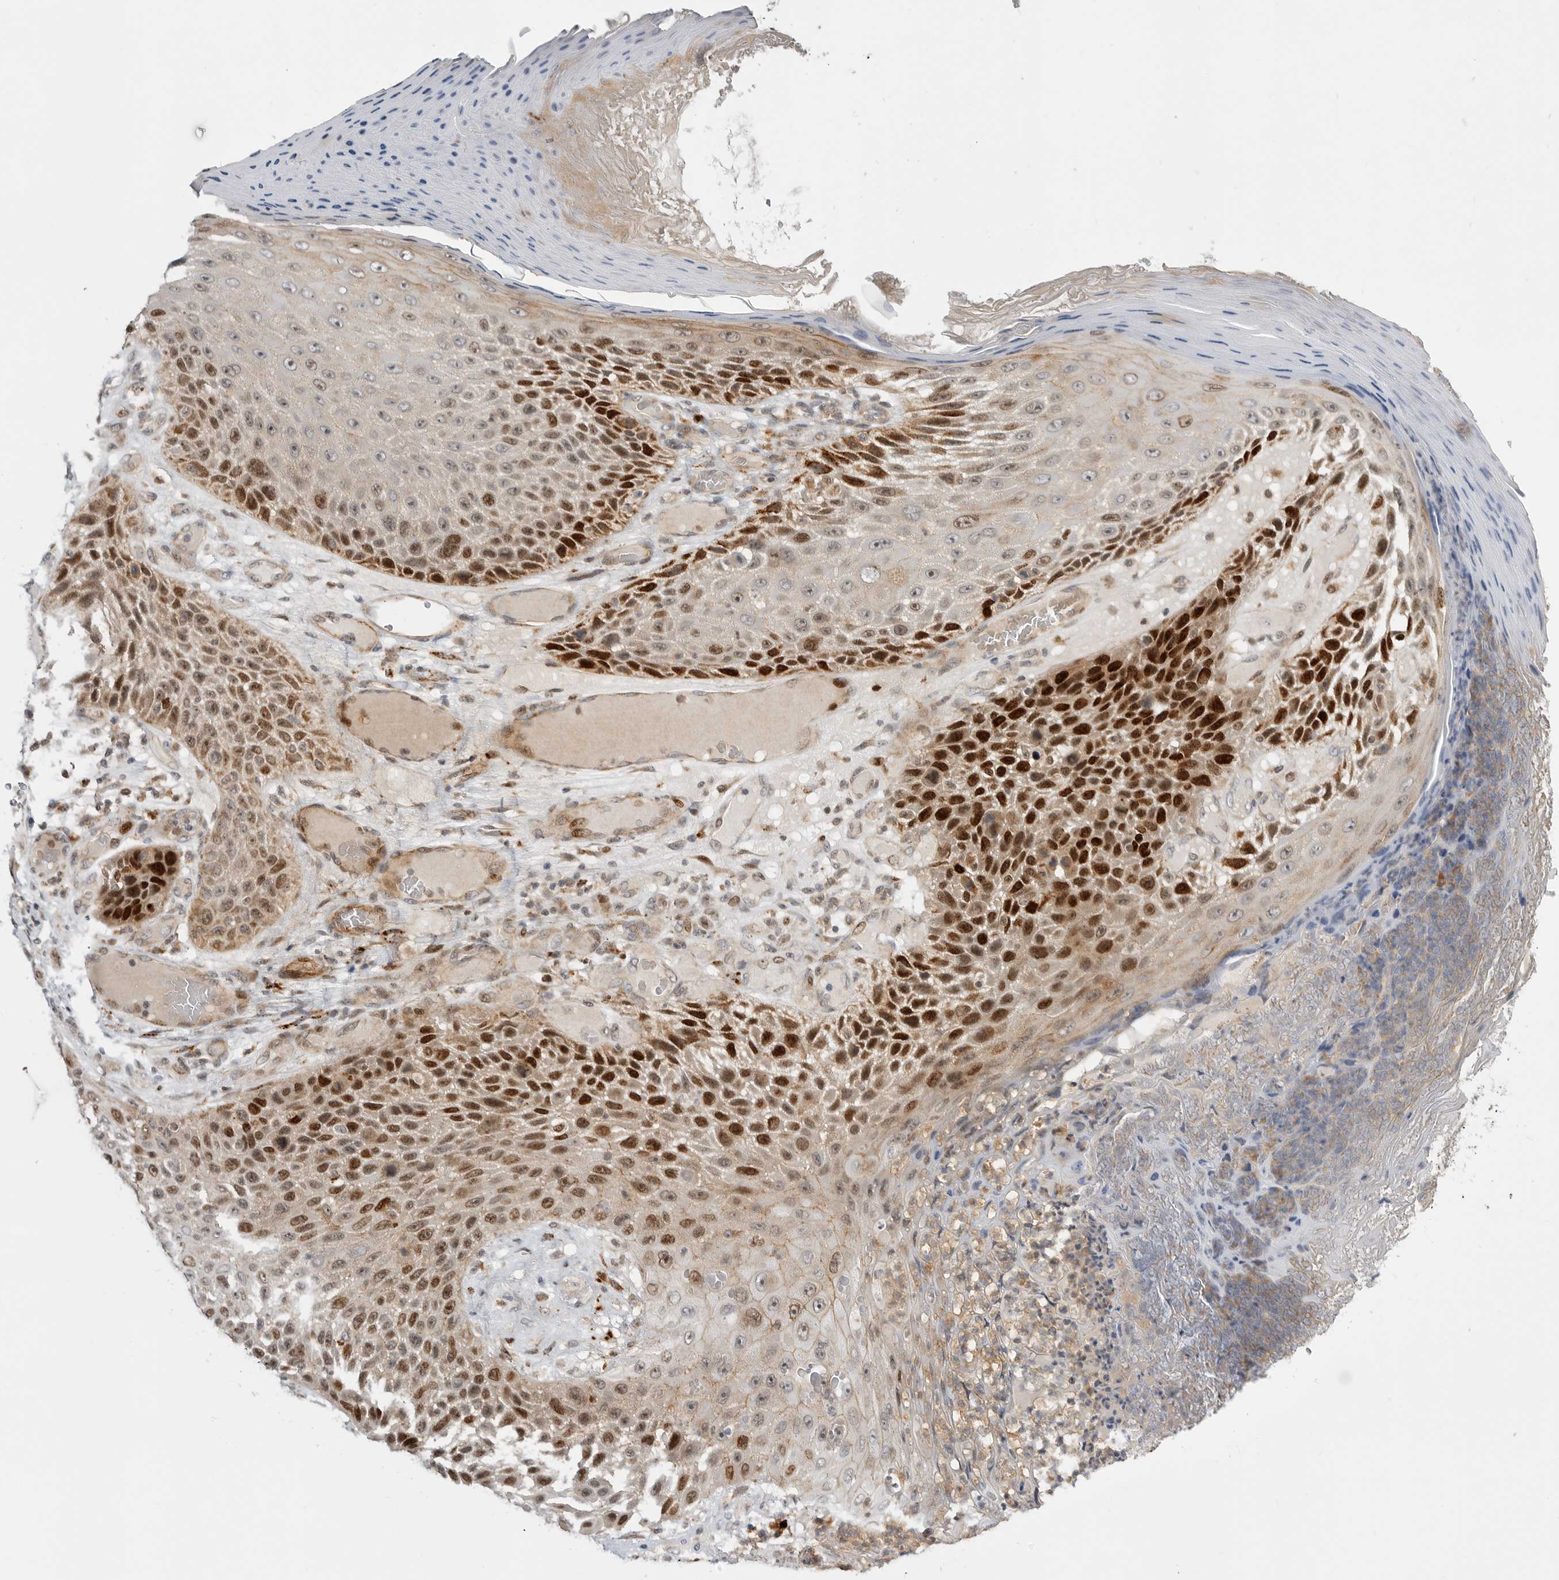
{"staining": {"intensity": "strong", "quantity": "25%-75%", "location": "nuclear"}, "tissue": "skin cancer", "cell_type": "Tumor cells", "image_type": "cancer", "snomed": [{"axis": "morphology", "description": "Squamous cell carcinoma, NOS"}, {"axis": "topography", "description": "Skin"}], "caption": "Brown immunohistochemical staining in skin squamous cell carcinoma exhibits strong nuclear staining in about 25%-75% of tumor cells. Nuclei are stained in blue.", "gene": "CSNK1G3", "patient": {"sex": "female", "age": 88}}